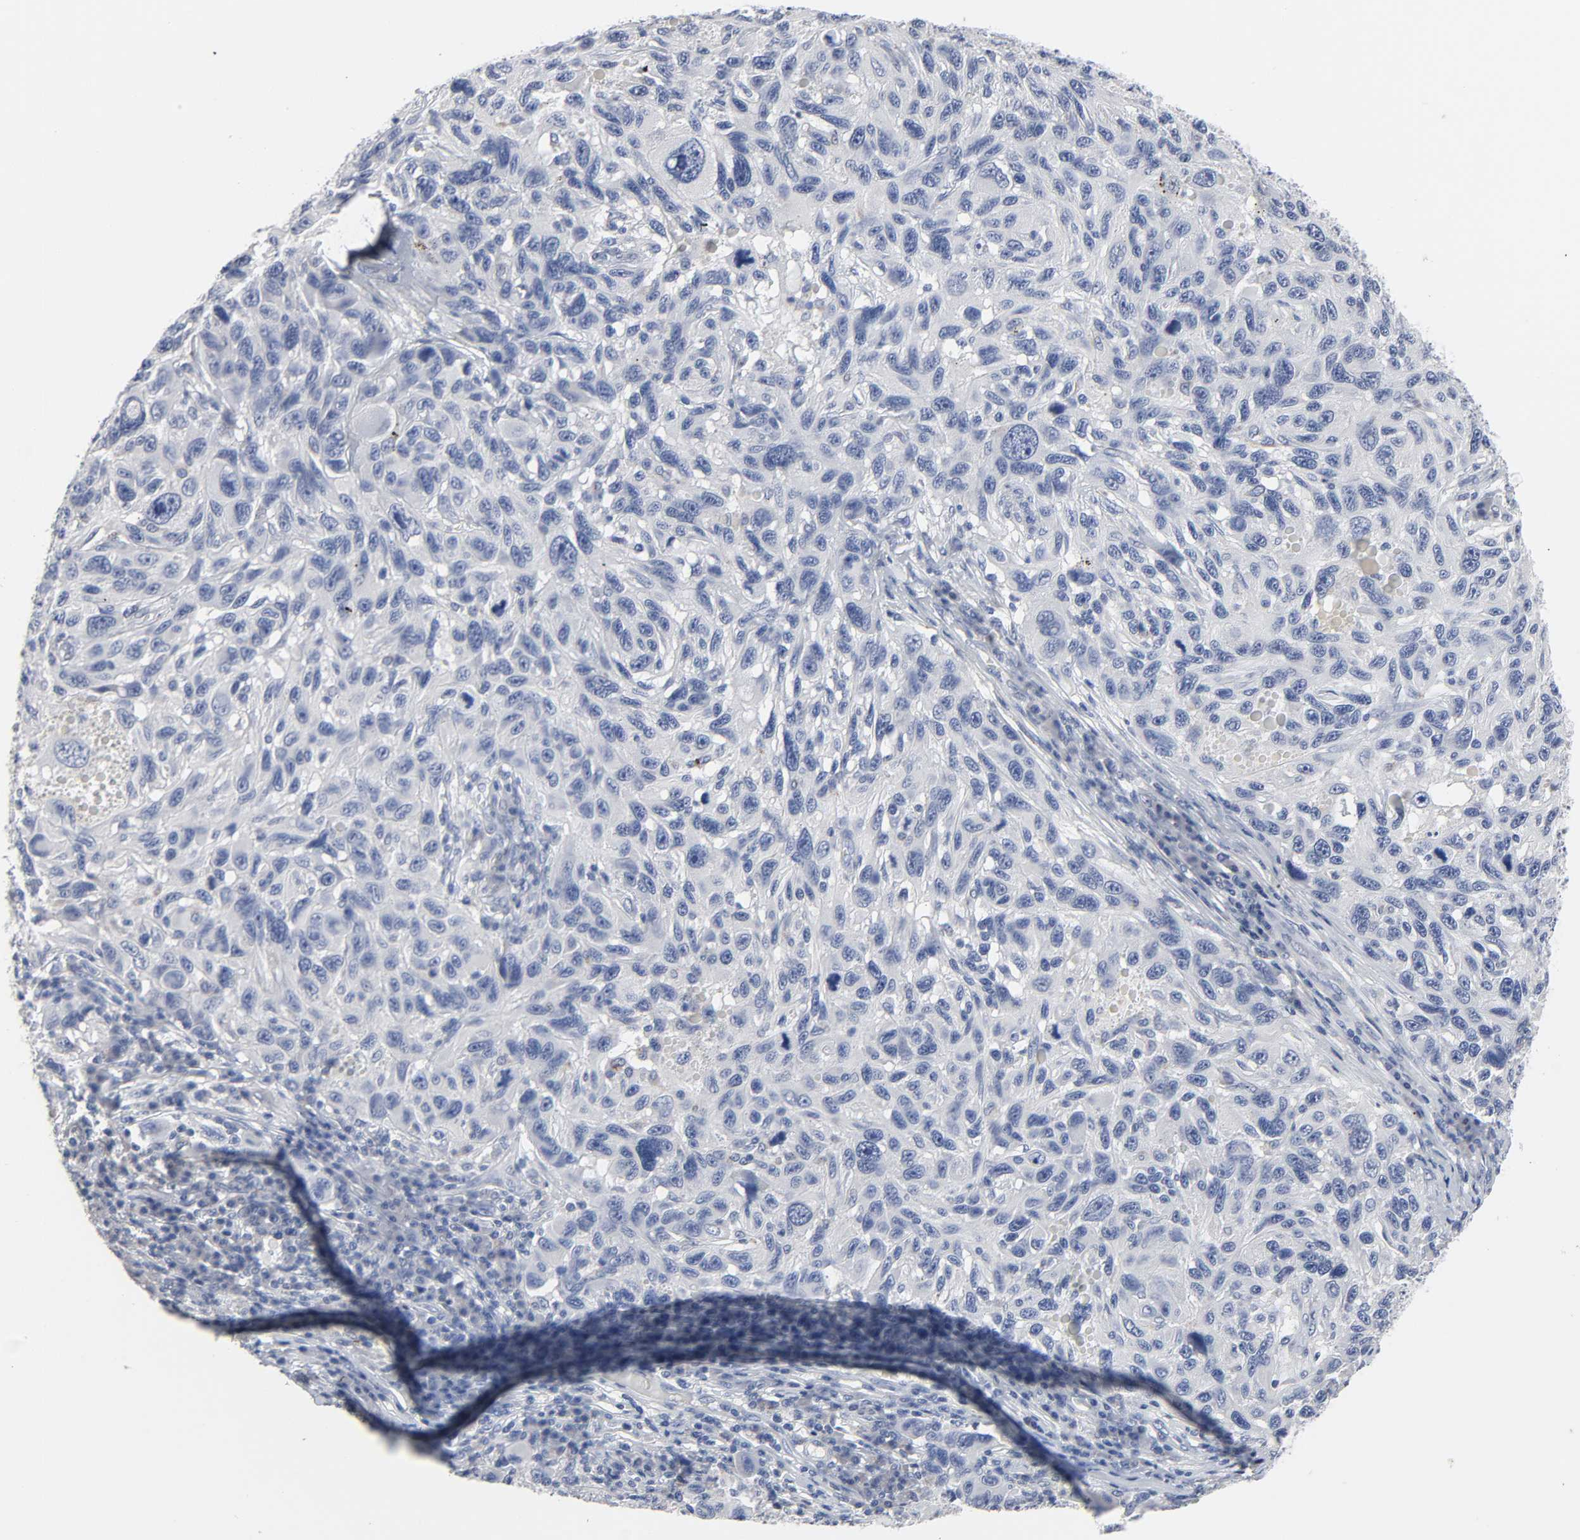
{"staining": {"intensity": "negative", "quantity": "none", "location": "none"}, "tissue": "melanoma", "cell_type": "Tumor cells", "image_type": "cancer", "snomed": [{"axis": "morphology", "description": "Malignant melanoma, NOS"}, {"axis": "topography", "description": "Skin"}], "caption": "Tumor cells show no significant expression in malignant melanoma.", "gene": "SALL2", "patient": {"sex": "male", "age": 53}}